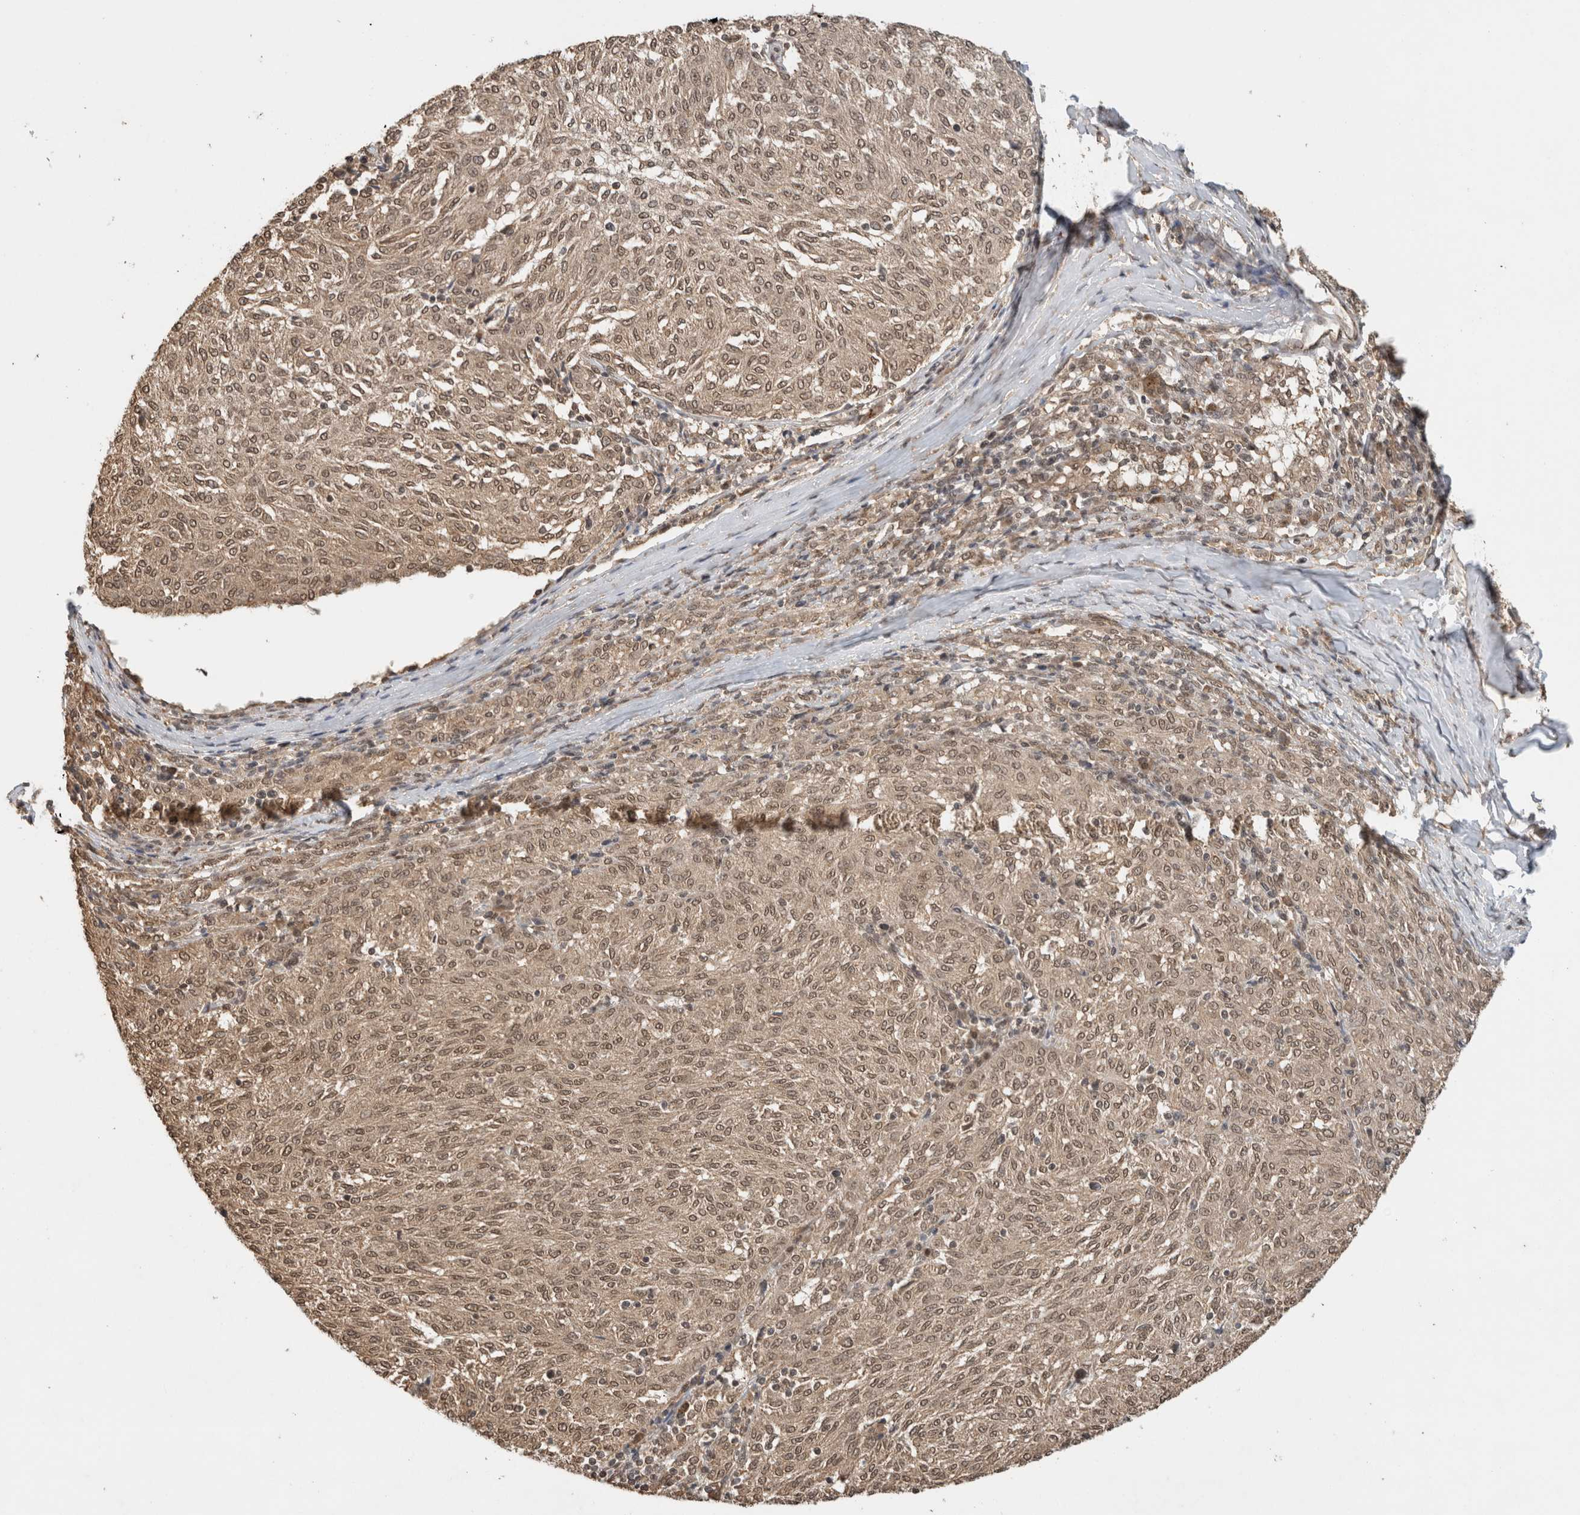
{"staining": {"intensity": "weak", "quantity": ">75%", "location": "cytoplasmic/membranous,nuclear"}, "tissue": "melanoma", "cell_type": "Tumor cells", "image_type": "cancer", "snomed": [{"axis": "morphology", "description": "Malignant melanoma, NOS"}, {"axis": "topography", "description": "Skin"}], "caption": "The photomicrograph demonstrates staining of malignant melanoma, revealing weak cytoplasmic/membranous and nuclear protein positivity (brown color) within tumor cells.", "gene": "C1orf21", "patient": {"sex": "female", "age": 72}}